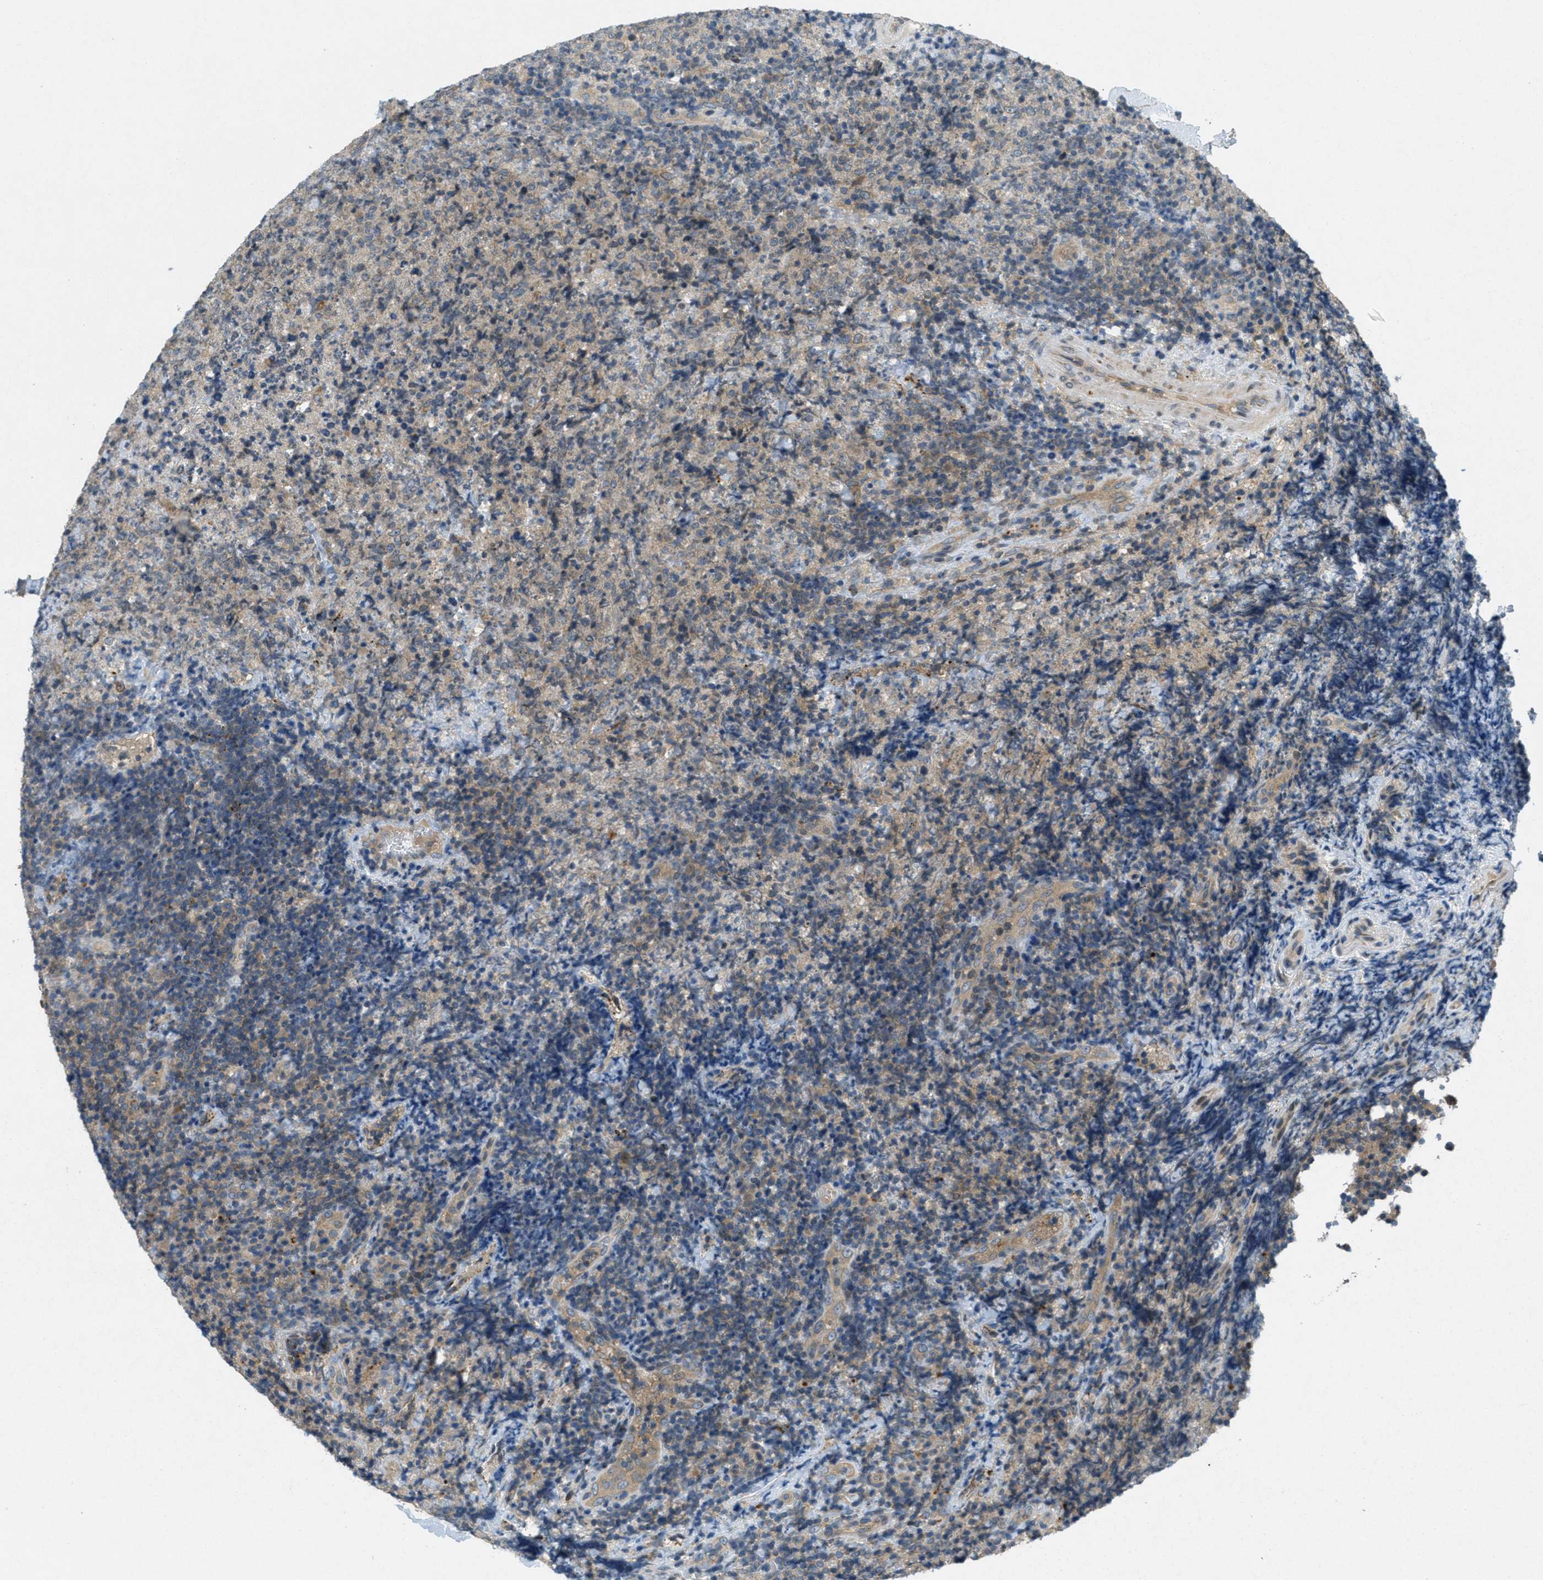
{"staining": {"intensity": "weak", "quantity": "25%-75%", "location": "cytoplasmic/membranous"}, "tissue": "lymphoma", "cell_type": "Tumor cells", "image_type": "cancer", "snomed": [{"axis": "morphology", "description": "Malignant lymphoma, non-Hodgkin's type, High grade"}, {"axis": "topography", "description": "Tonsil"}], "caption": "Tumor cells demonstrate low levels of weak cytoplasmic/membranous staining in approximately 25%-75% of cells in lymphoma. Using DAB (3,3'-diaminobenzidine) (brown) and hematoxylin (blue) stains, captured at high magnification using brightfield microscopy.", "gene": "SIGMAR1", "patient": {"sex": "female", "age": 36}}